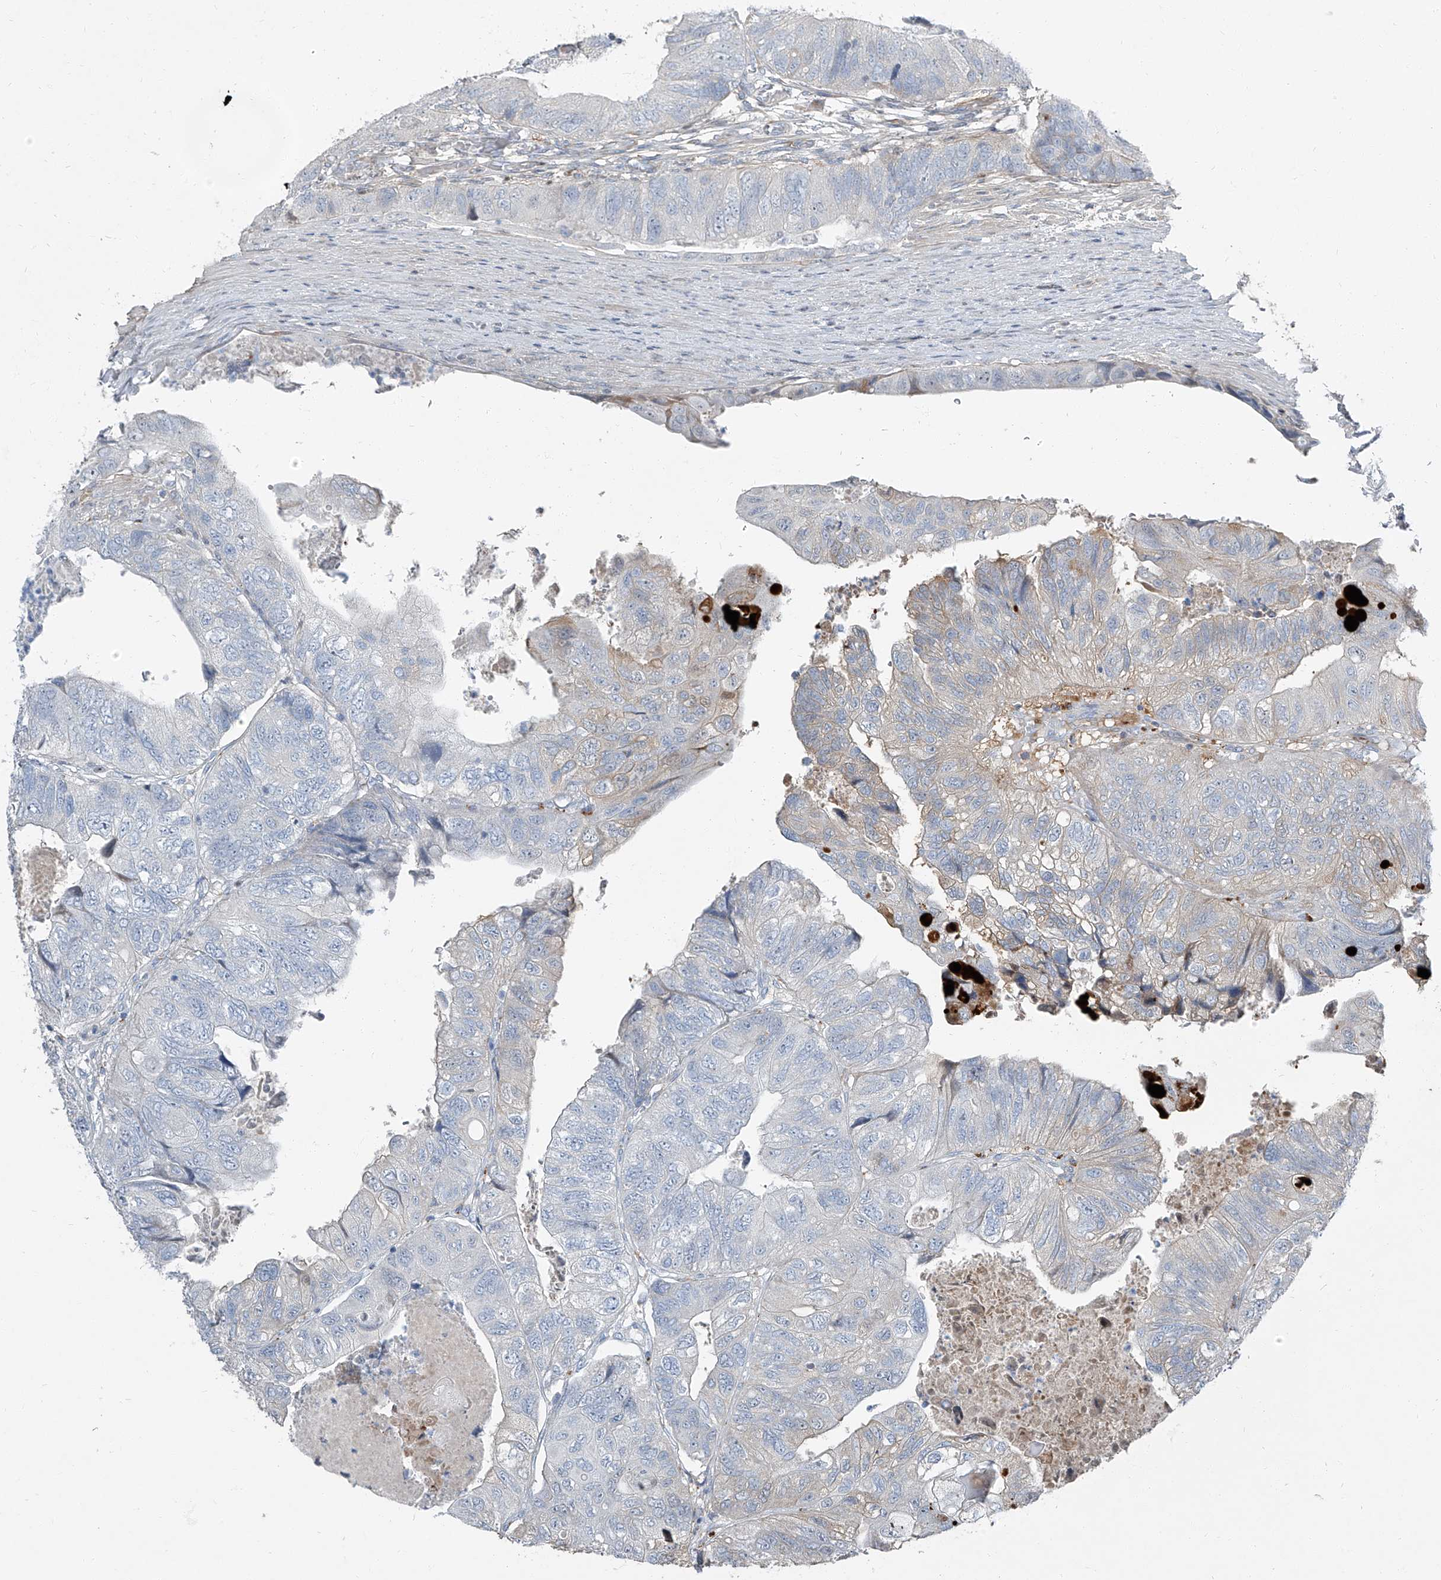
{"staining": {"intensity": "negative", "quantity": "none", "location": "none"}, "tissue": "colorectal cancer", "cell_type": "Tumor cells", "image_type": "cancer", "snomed": [{"axis": "morphology", "description": "Adenocarcinoma, NOS"}, {"axis": "topography", "description": "Rectum"}], "caption": "Immunohistochemistry histopathology image of neoplastic tissue: colorectal cancer stained with DAB (3,3'-diaminobenzidine) reveals no significant protein expression in tumor cells. The staining was performed using DAB to visualize the protein expression in brown, while the nuclei were stained in blue with hematoxylin (Magnification: 20x).", "gene": "HOXA3", "patient": {"sex": "male", "age": 63}}